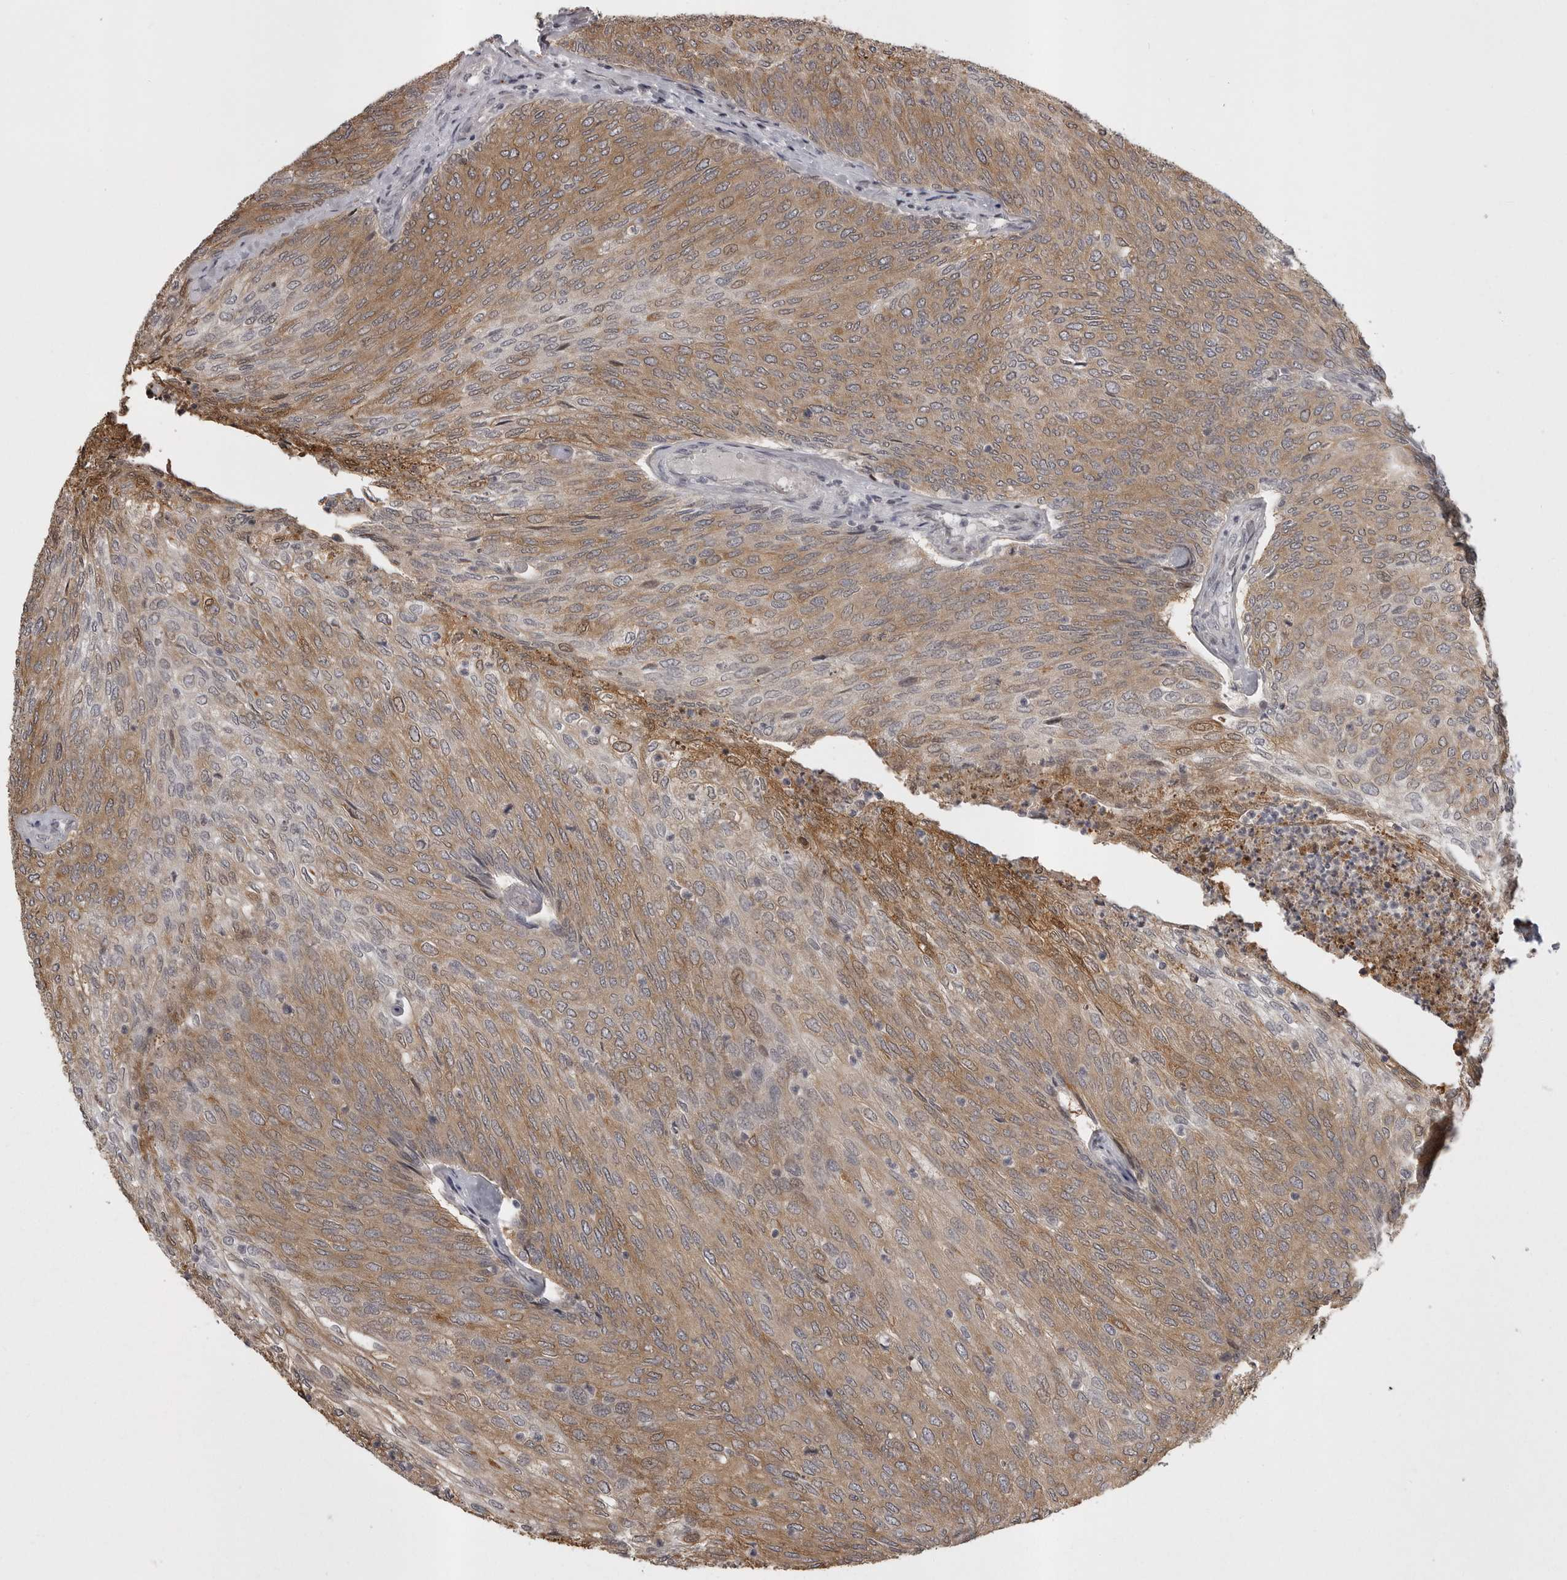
{"staining": {"intensity": "moderate", "quantity": ">75%", "location": "cytoplasmic/membranous"}, "tissue": "urothelial cancer", "cell_type": "Tumor cells", "image_type": "cancer", "snomed": [{"axis": "morphology", "description": "Urothelial carcinoma, Low grade"}, {"axis": "topography", "description": "Urinary bladder"}], "caption": "Protein staining shows moderate cytoplasmic/membranous staining in approximately >75% of tumor cells in urothelial cancer.", "gene": "SNX16", "patient": {"sex": "female", "age": 79}}